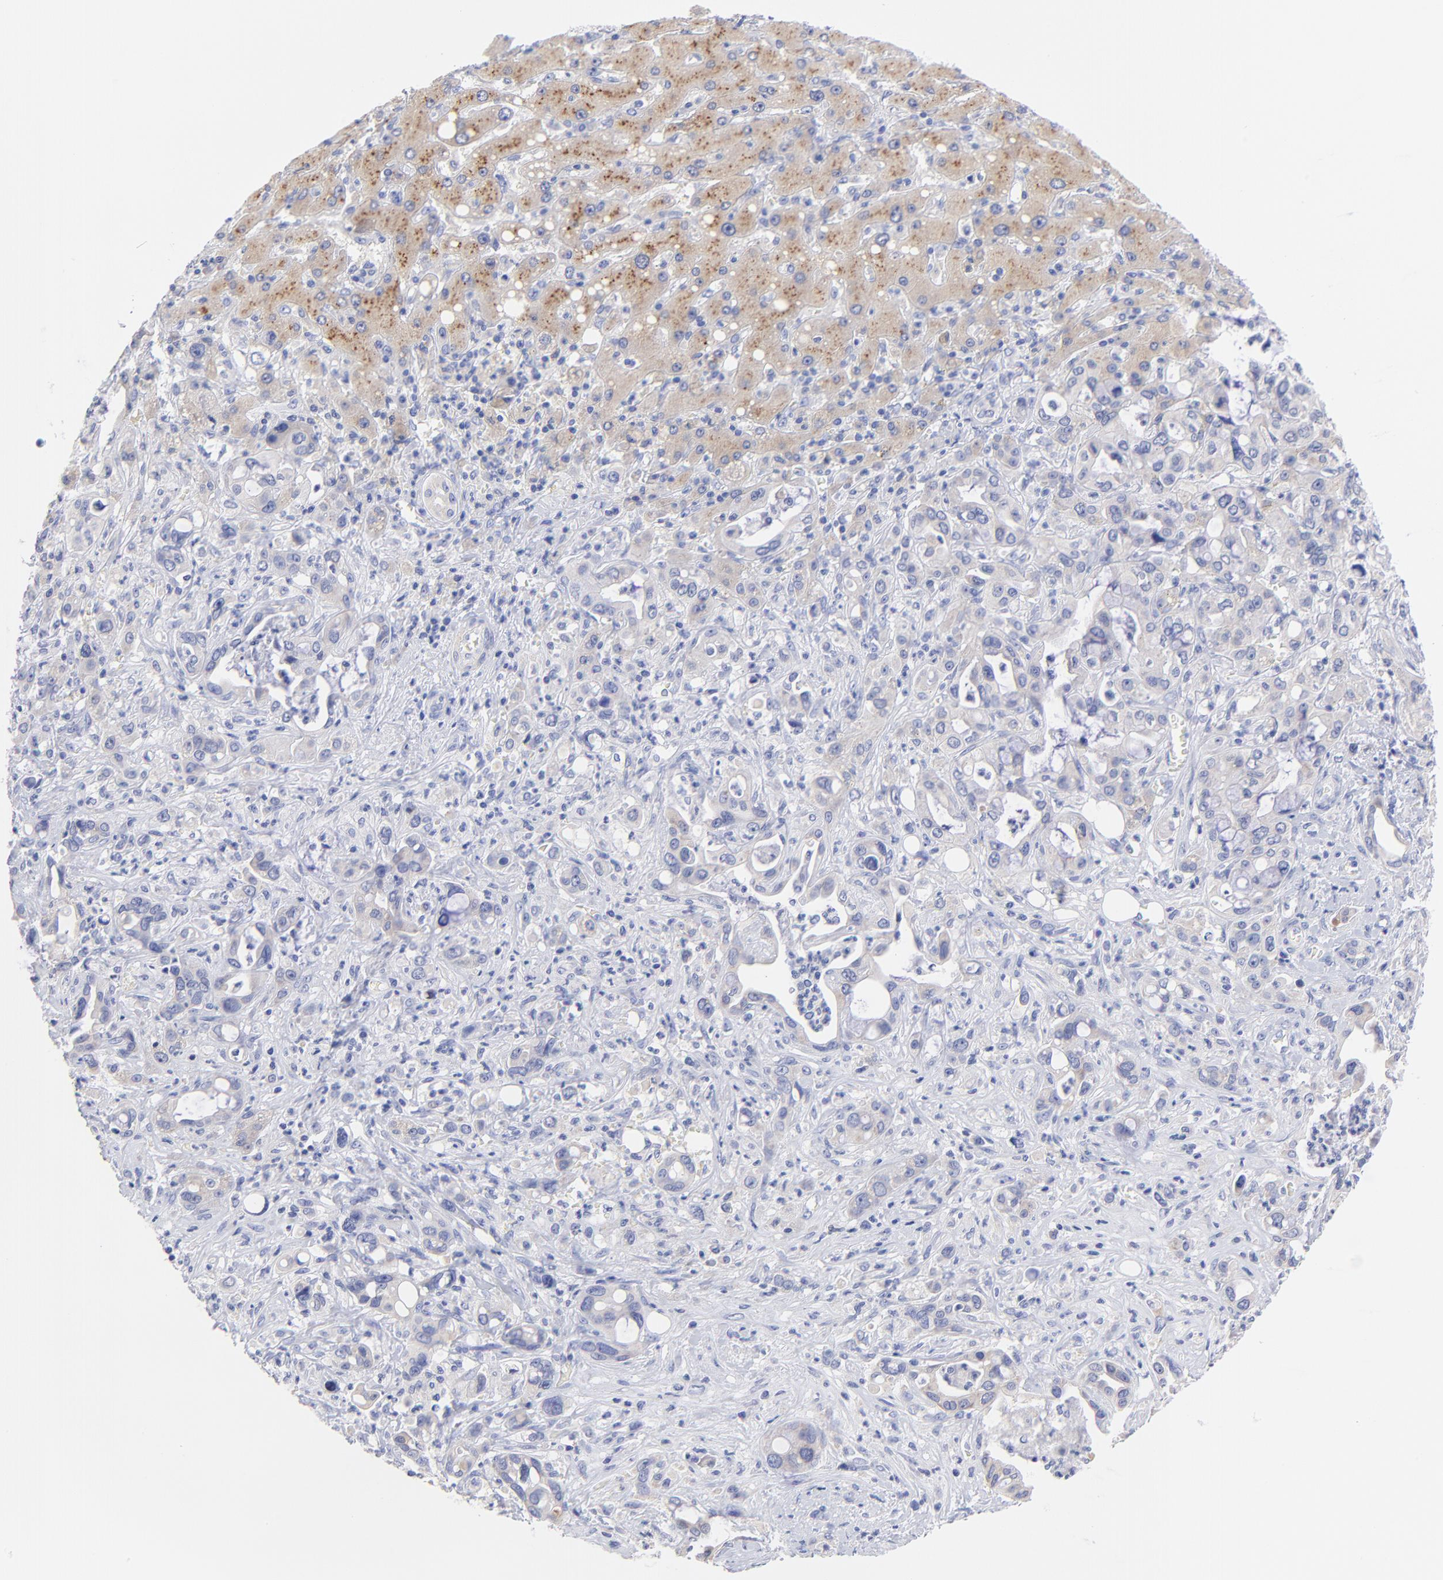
{"staining": {"intensity": "moderate", "quantity": "<25%", "location": "cytoplasmic/membranous"}, "tissue": "liver cancer", "cell_type": "Tumor cells", "image_type": "cancer", "snomed": [{"axis": "morphology", "description": "Cholangiocarcinoma"}, {"axis": "topography", "description": "Liver"}], "caption": "IHC of liver cholangiocarcinoma reveals low levels of moderate cytoplasmic/membranous staining in about <25% of tumor cells.", "gene": "EBP", "patient": {"sex": "female", "age": 65}}